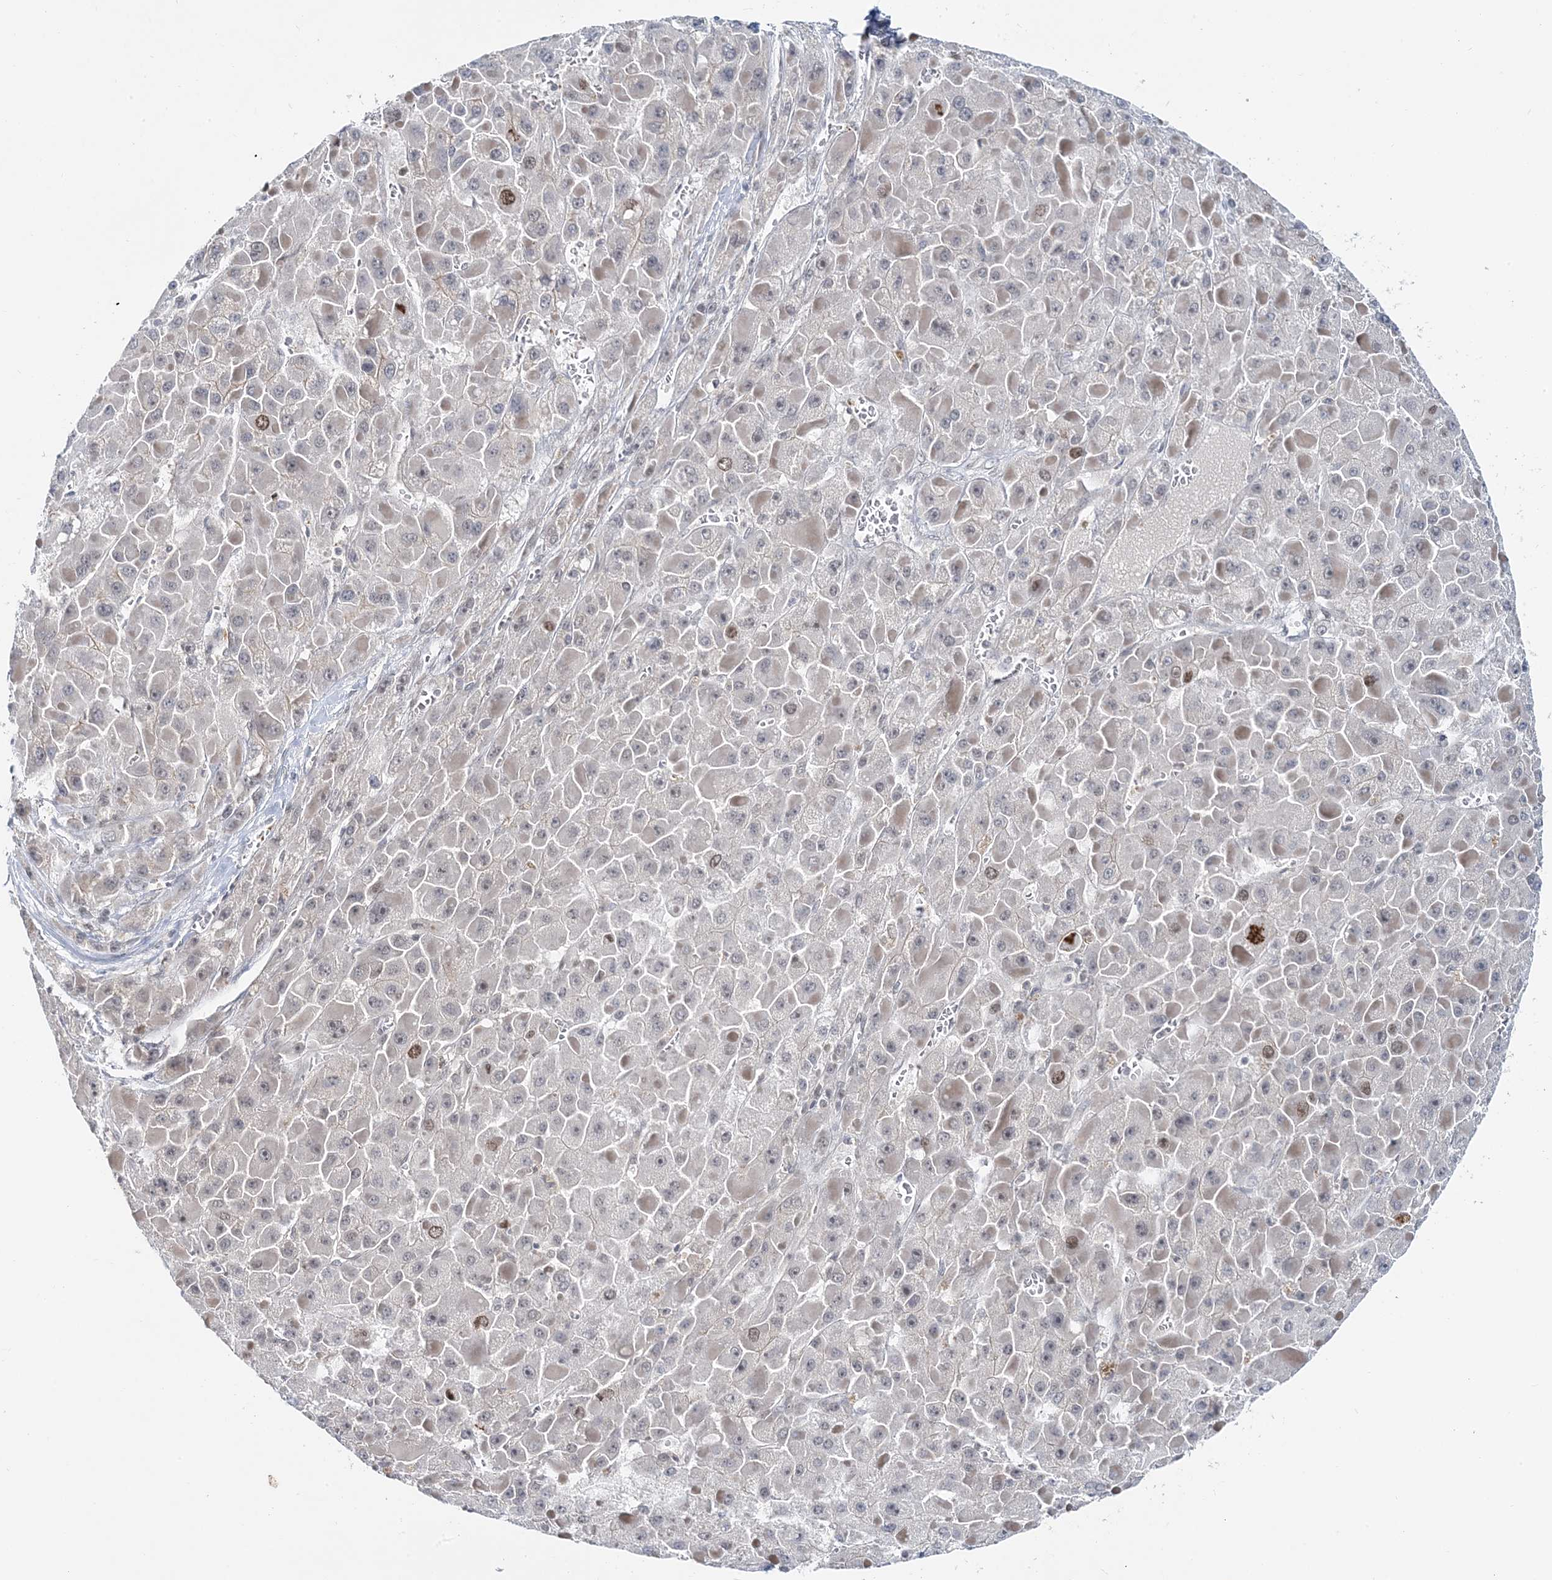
{"staining": {"intensity": "weak", "quantity": "<25%", "location": "nuclear"}, "tissue": "liver cancer", "cell_type": "Tumor cells", "image_type": "cancer", "snomed": [{"axis": "morphology", "description": "Carcinoma, Hepatocellular, NOS"}, {"axis": "topography", "description": "Liver"}], "caption": "Tumor cells are negative for protein expression in human liver cancer (hepatocellular carcinoma).", "gene": "LEXM", "patient": {"sex": "female", "age": 73}}